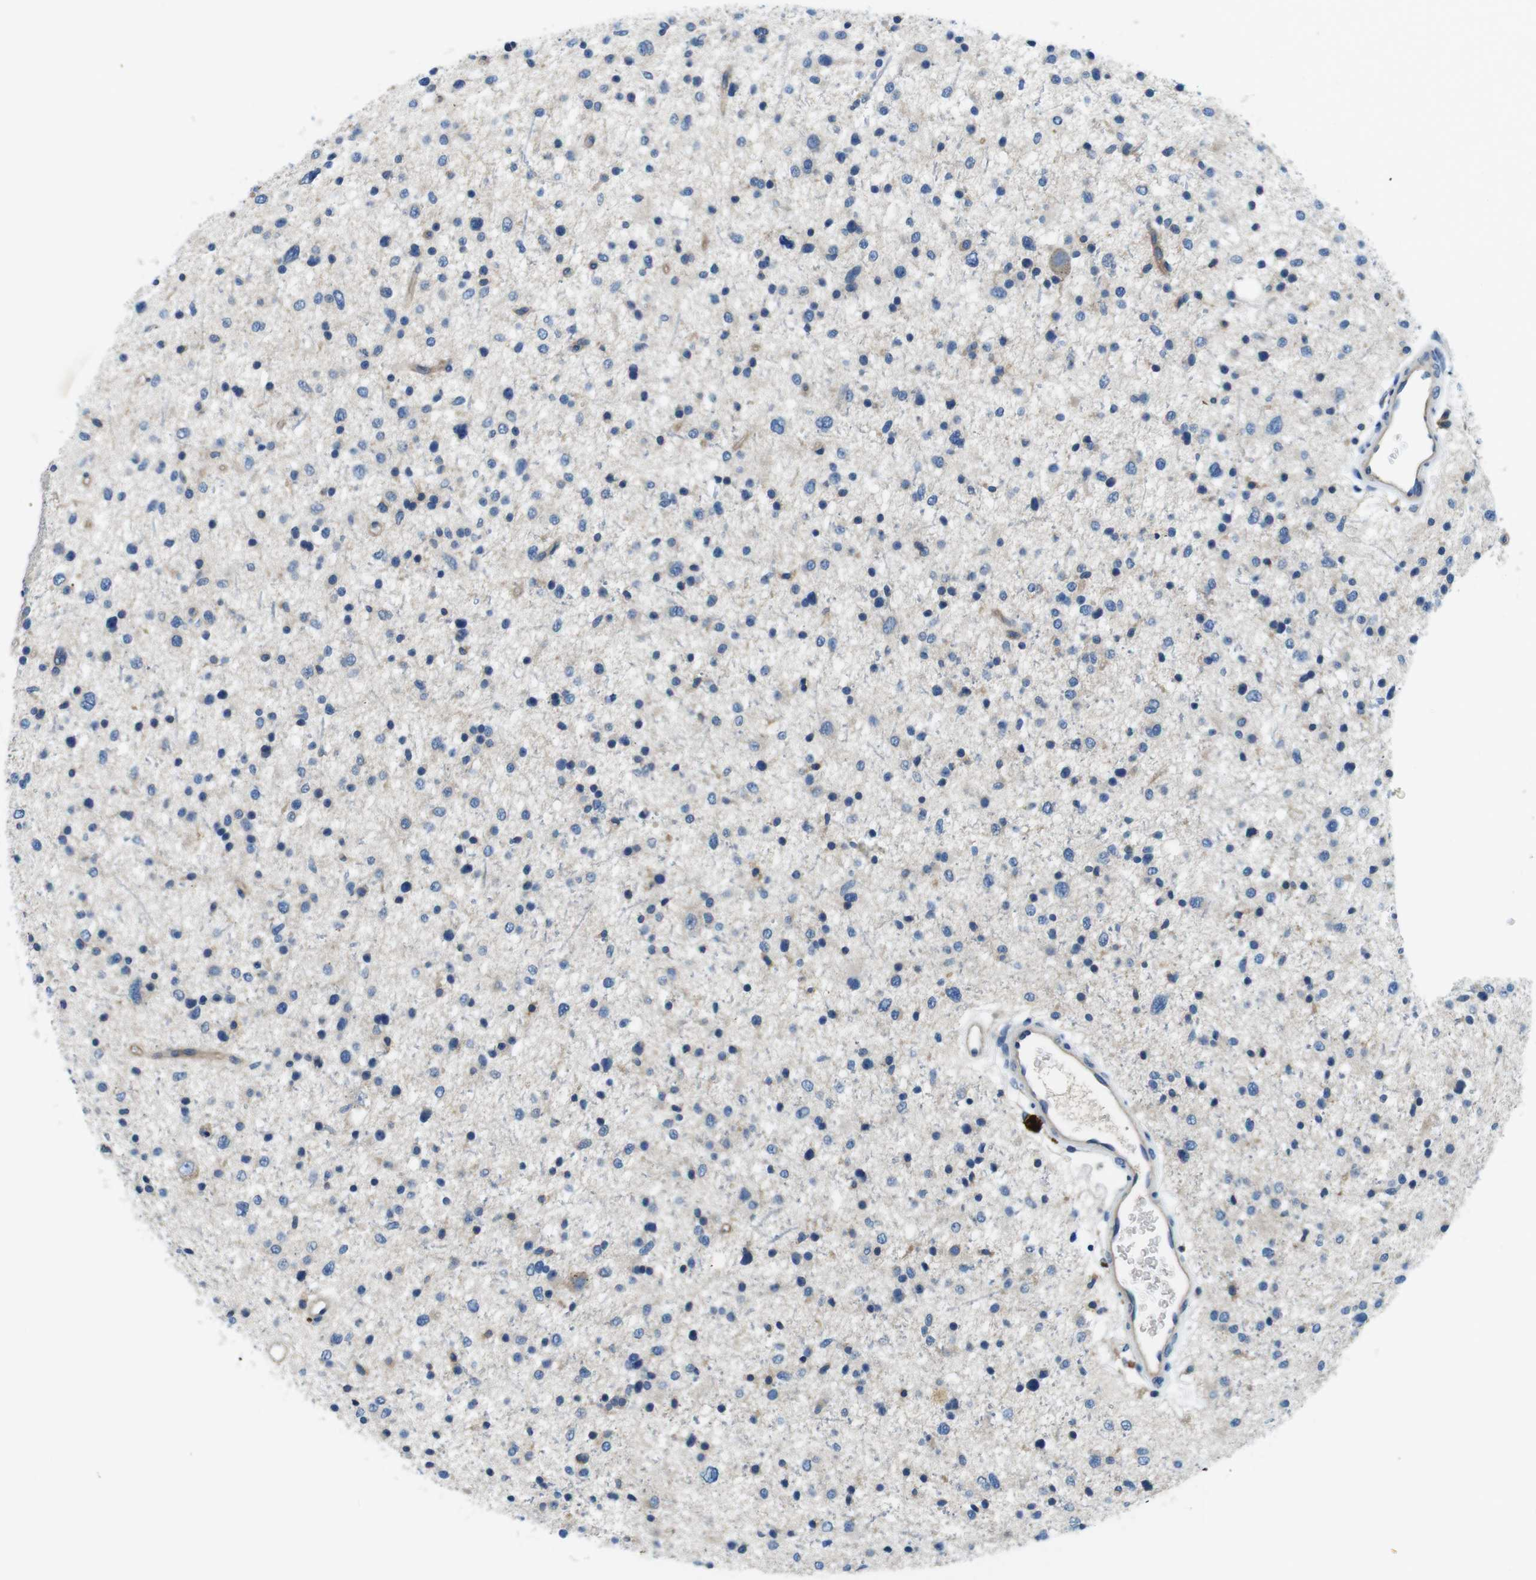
{"staining": {"intensity": "negative", "quantity": "none", "location": "none"}, "tissue": "glioma", "cell_type": "Tumor cells", "image_type": "cancer", "snomed": [{"axis": "morphology", "description": "Glioma, malignant, Low grade"}, {"axis": "topography", "description": "Brain"}], "caption": "The IHC histopathology image has no significant expression in tumor cells of glioma tissue.", "gene": "DENND4C", "patient": {"sex": "female", "age": 37}}